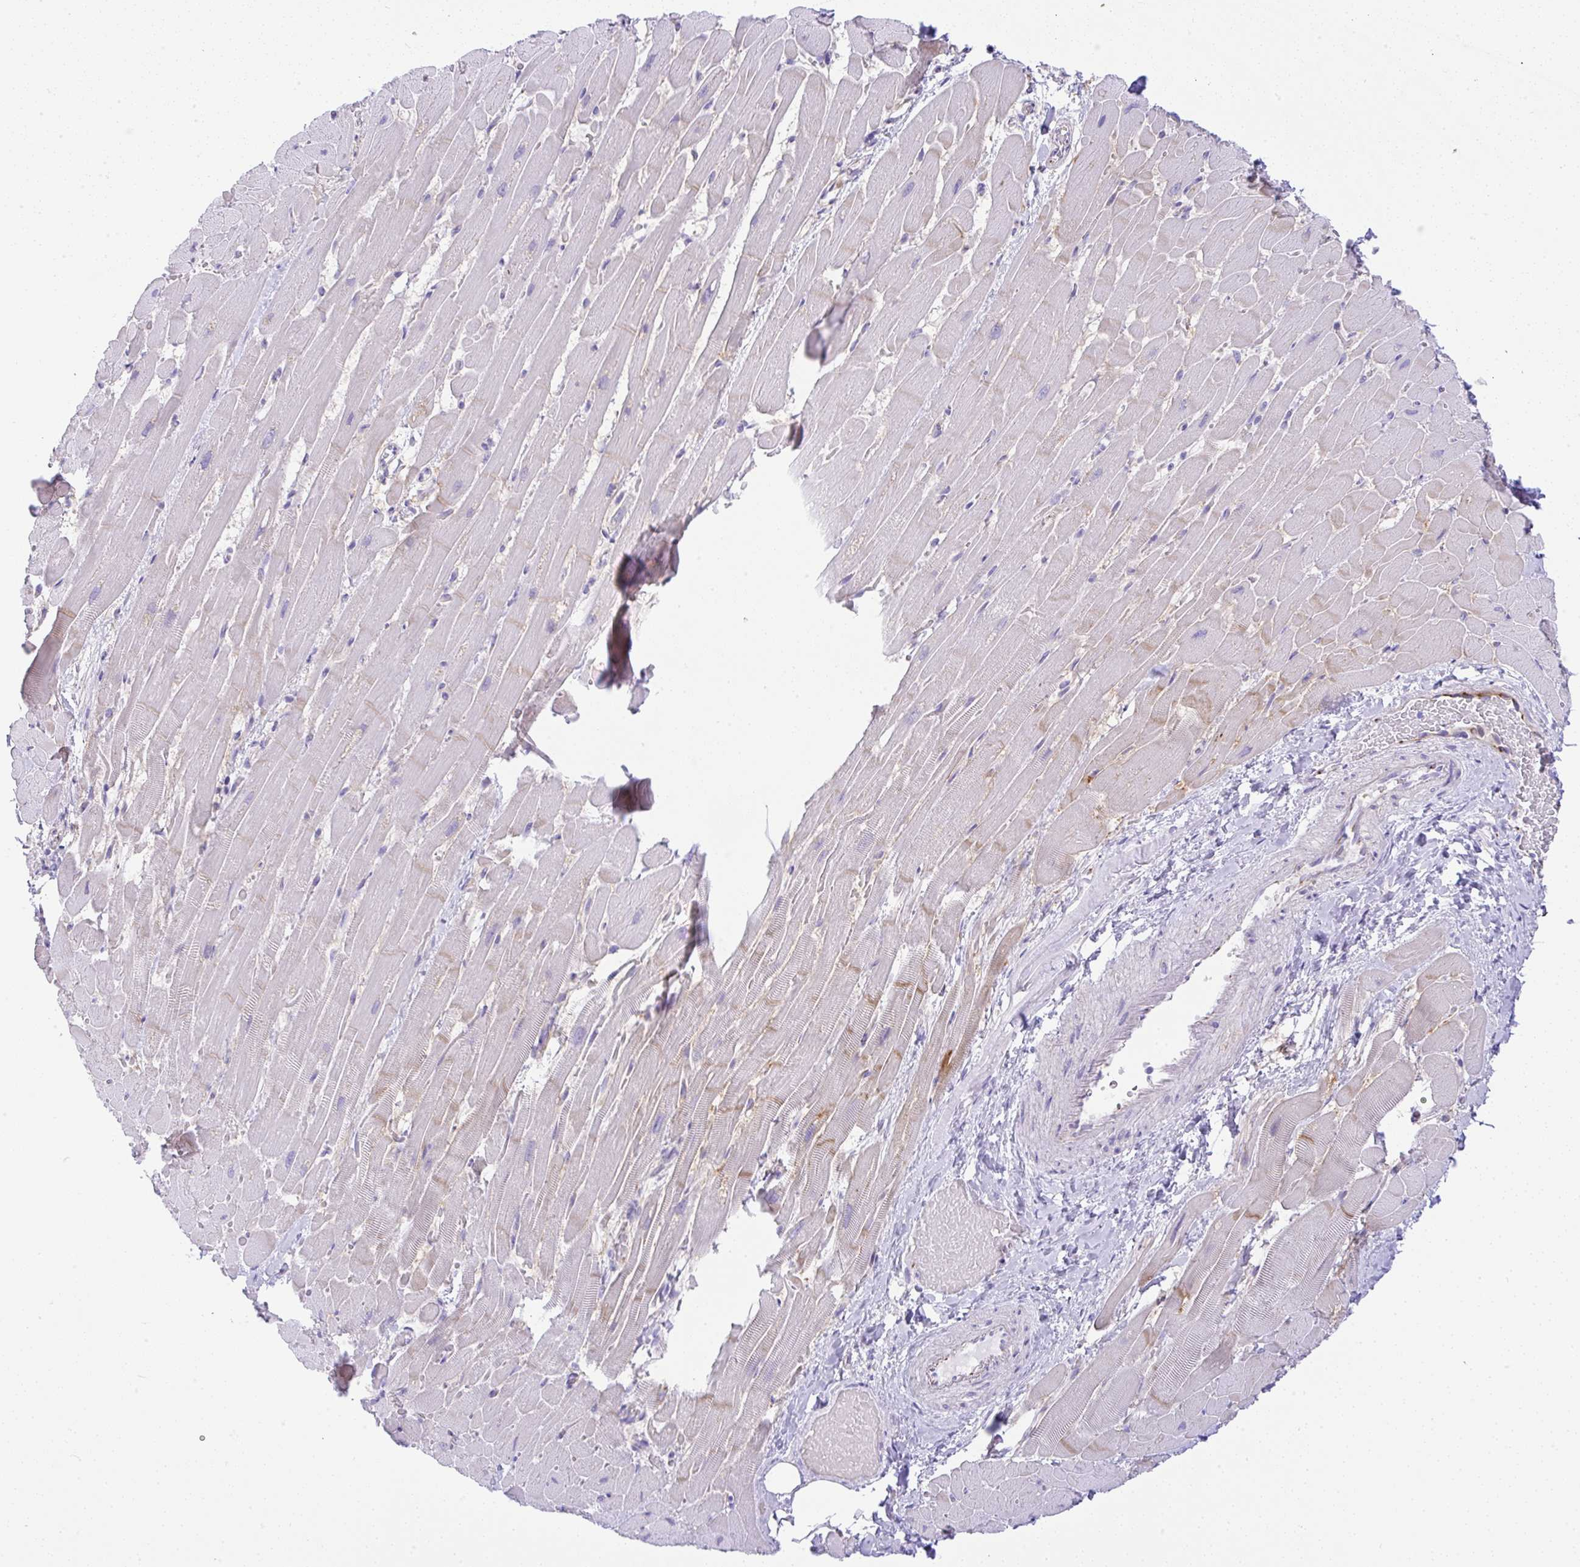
{"staining": {"intensity": "weak", "quantity": "<25%", "location": "cytoplasmic/membranous"}, "tissue": "heart muscle", "cell_type": "Cardiomyocytes", "image_type": "normal", "snomed": [{"axis": "morphology", "description": "Normal tissue, NOS"}, {"axis": "topography", "description": "Heart"}], "caption": "Immunohistochemical staining of benign human heart muscle exhibits no significant staining in cardiomyocytes.", "gene": "FAM177A1", "patient": {"sex": "male", "age": 37}}